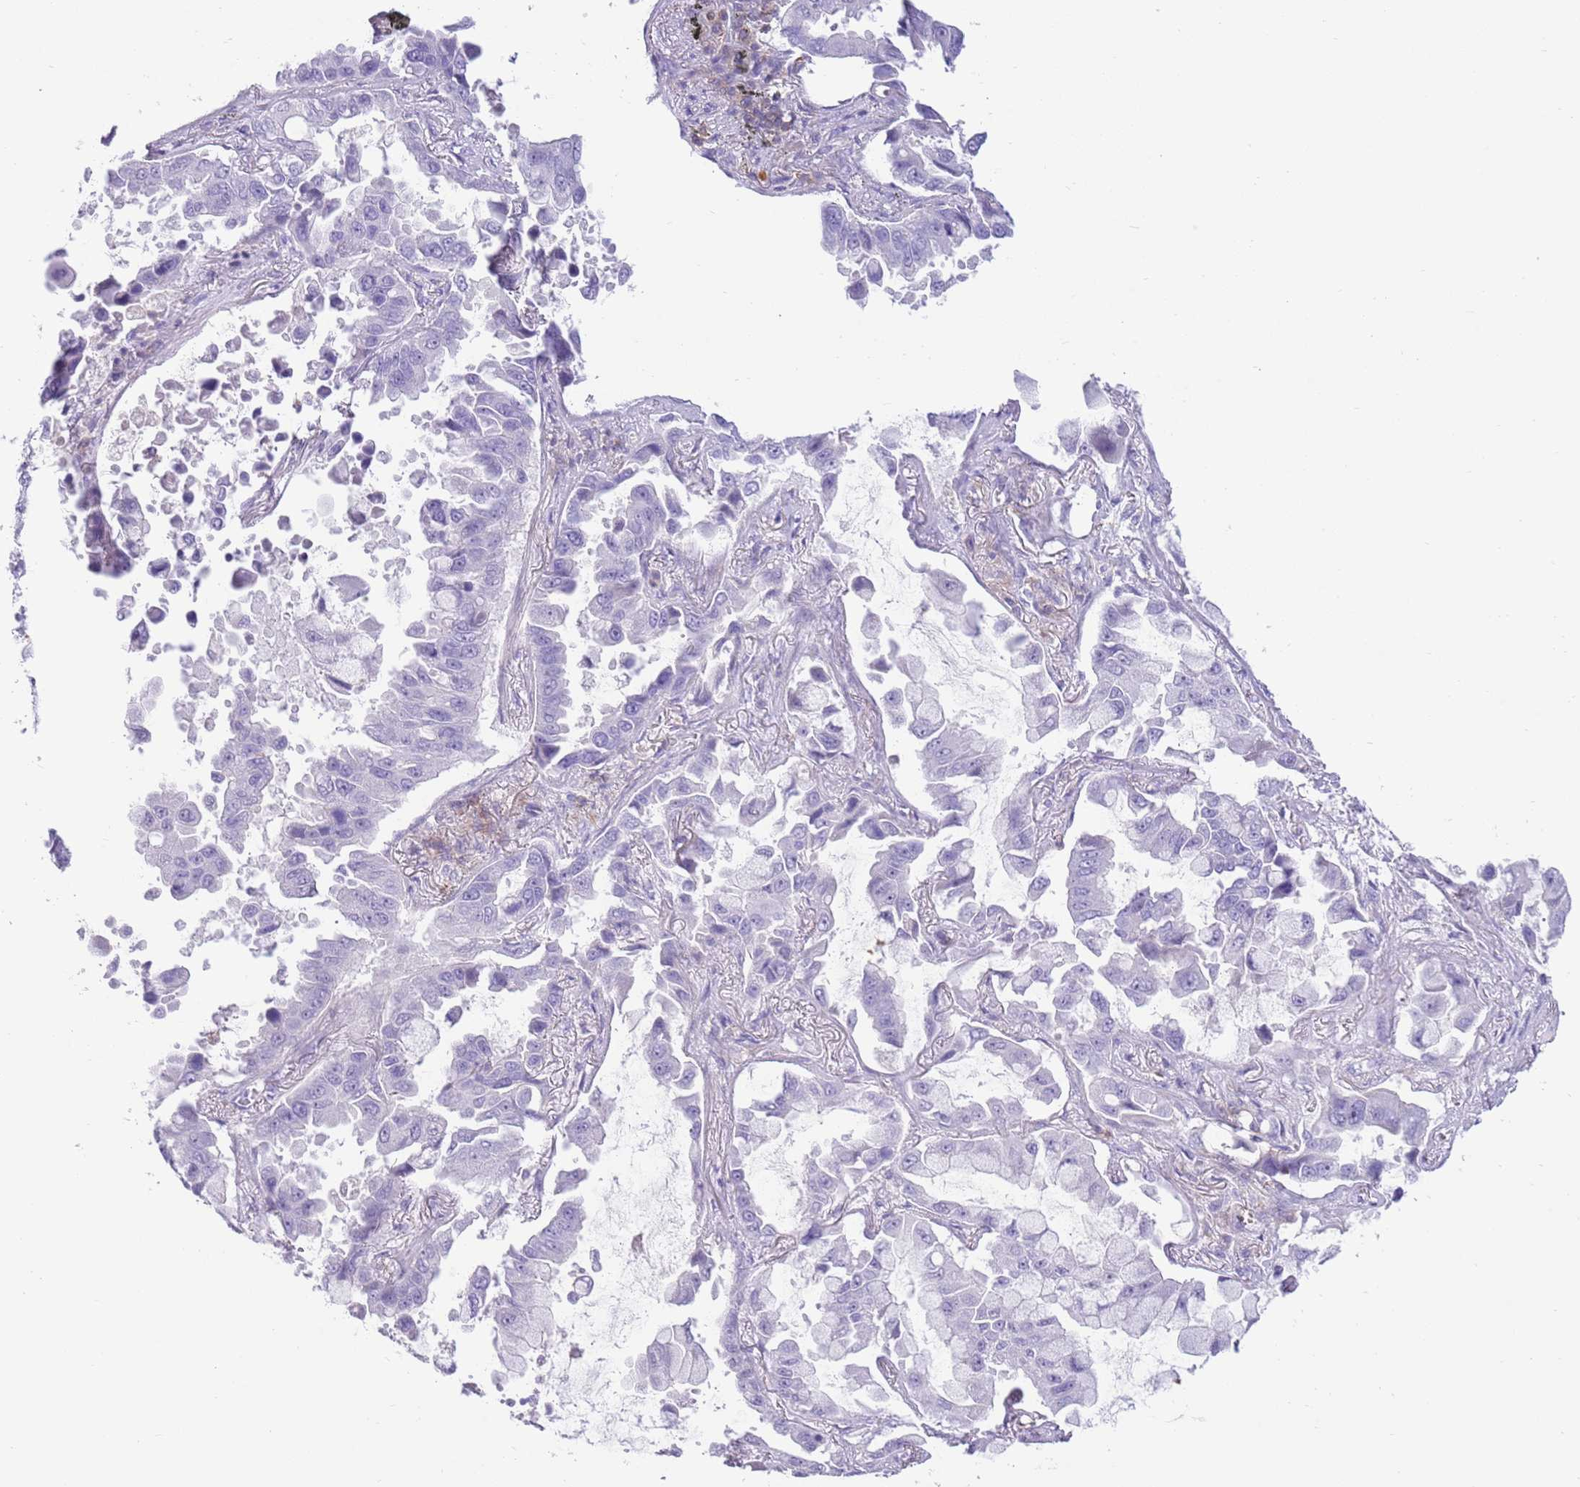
{"staining": {"intensity": "negative", "quantity": "none", "location": "none"}, "tissue": "lung cancer", "cell_type": "Tumor cells", "image_type": "cancer", "snomed": [{"axis": "morphology", "description": "Adenocarcinoma, NOS"}, {"axis": "topography", "description": "Lung"}], "caption": "Immunohistochemistry (IHC) photomicrograph of human lung cancer (adenocarcinoma) stained for a protein (brown), which reveals no expression in tumor cells. (DAB (3,3'-diaminobenzidine) IHC visualized using brightfield microscopy, high magnification).", "gene": "OR4Q3", "patient": {"sex": "male", "age": 64}}